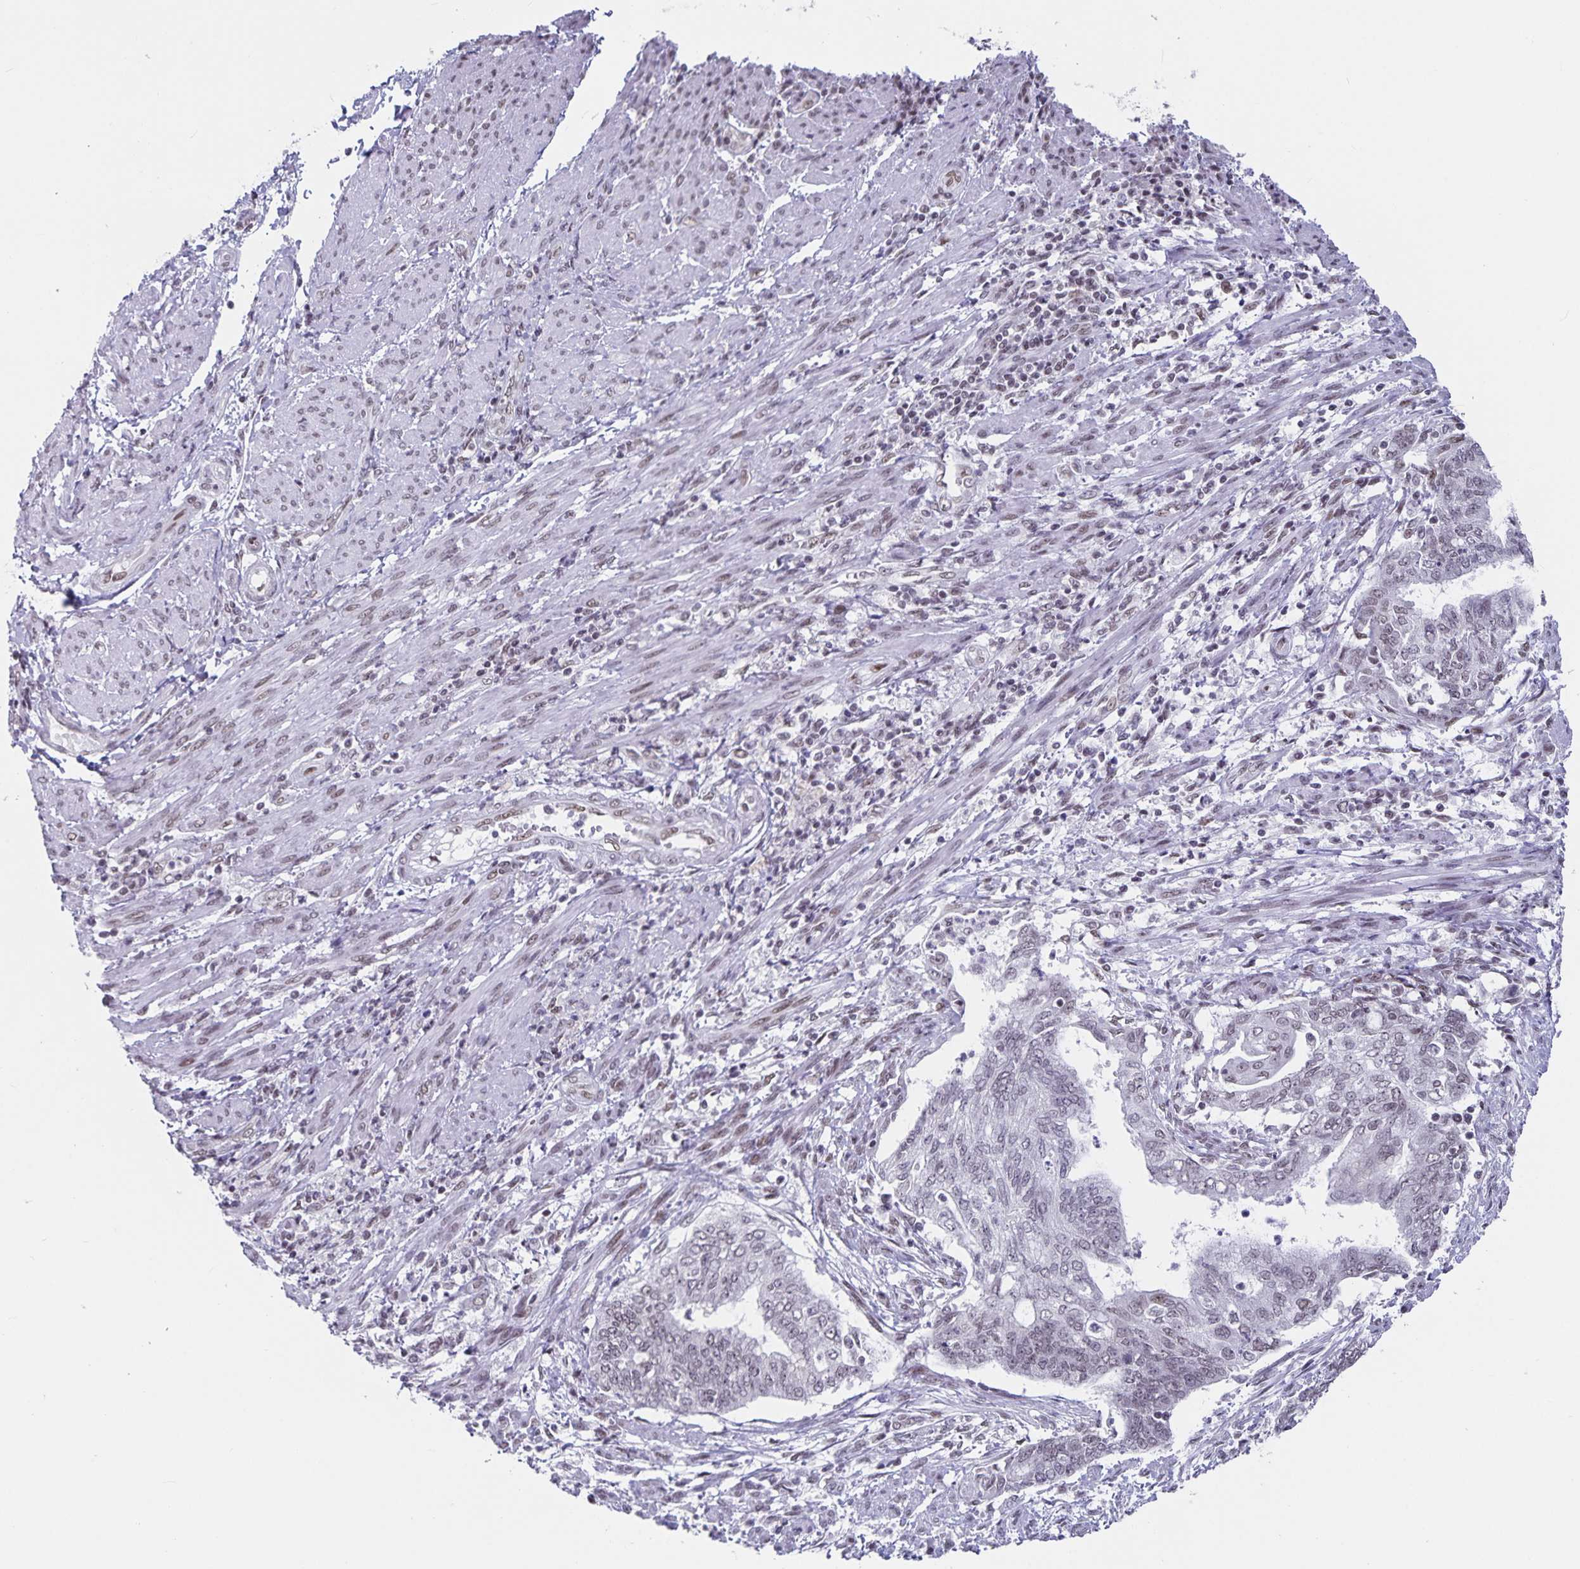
{"staining": {"intensity": "weak", "quantity": "<25%", "location": "nuclear"}, "tissue": "endometrial cancer", "cell_type": "Tumor cells", "image_type": "cancer", "snomed": [{"axis": "morphology", "description": "Adenocarcinoma, NOS"}, {"axis": "topography", "description": "Endometrium"}], "caption": "There is no significant expression in tumor cells of adenocarcinoma (endometrial).", "gene": "PBX2", "patient": {"sex": "female", "age": 65}}